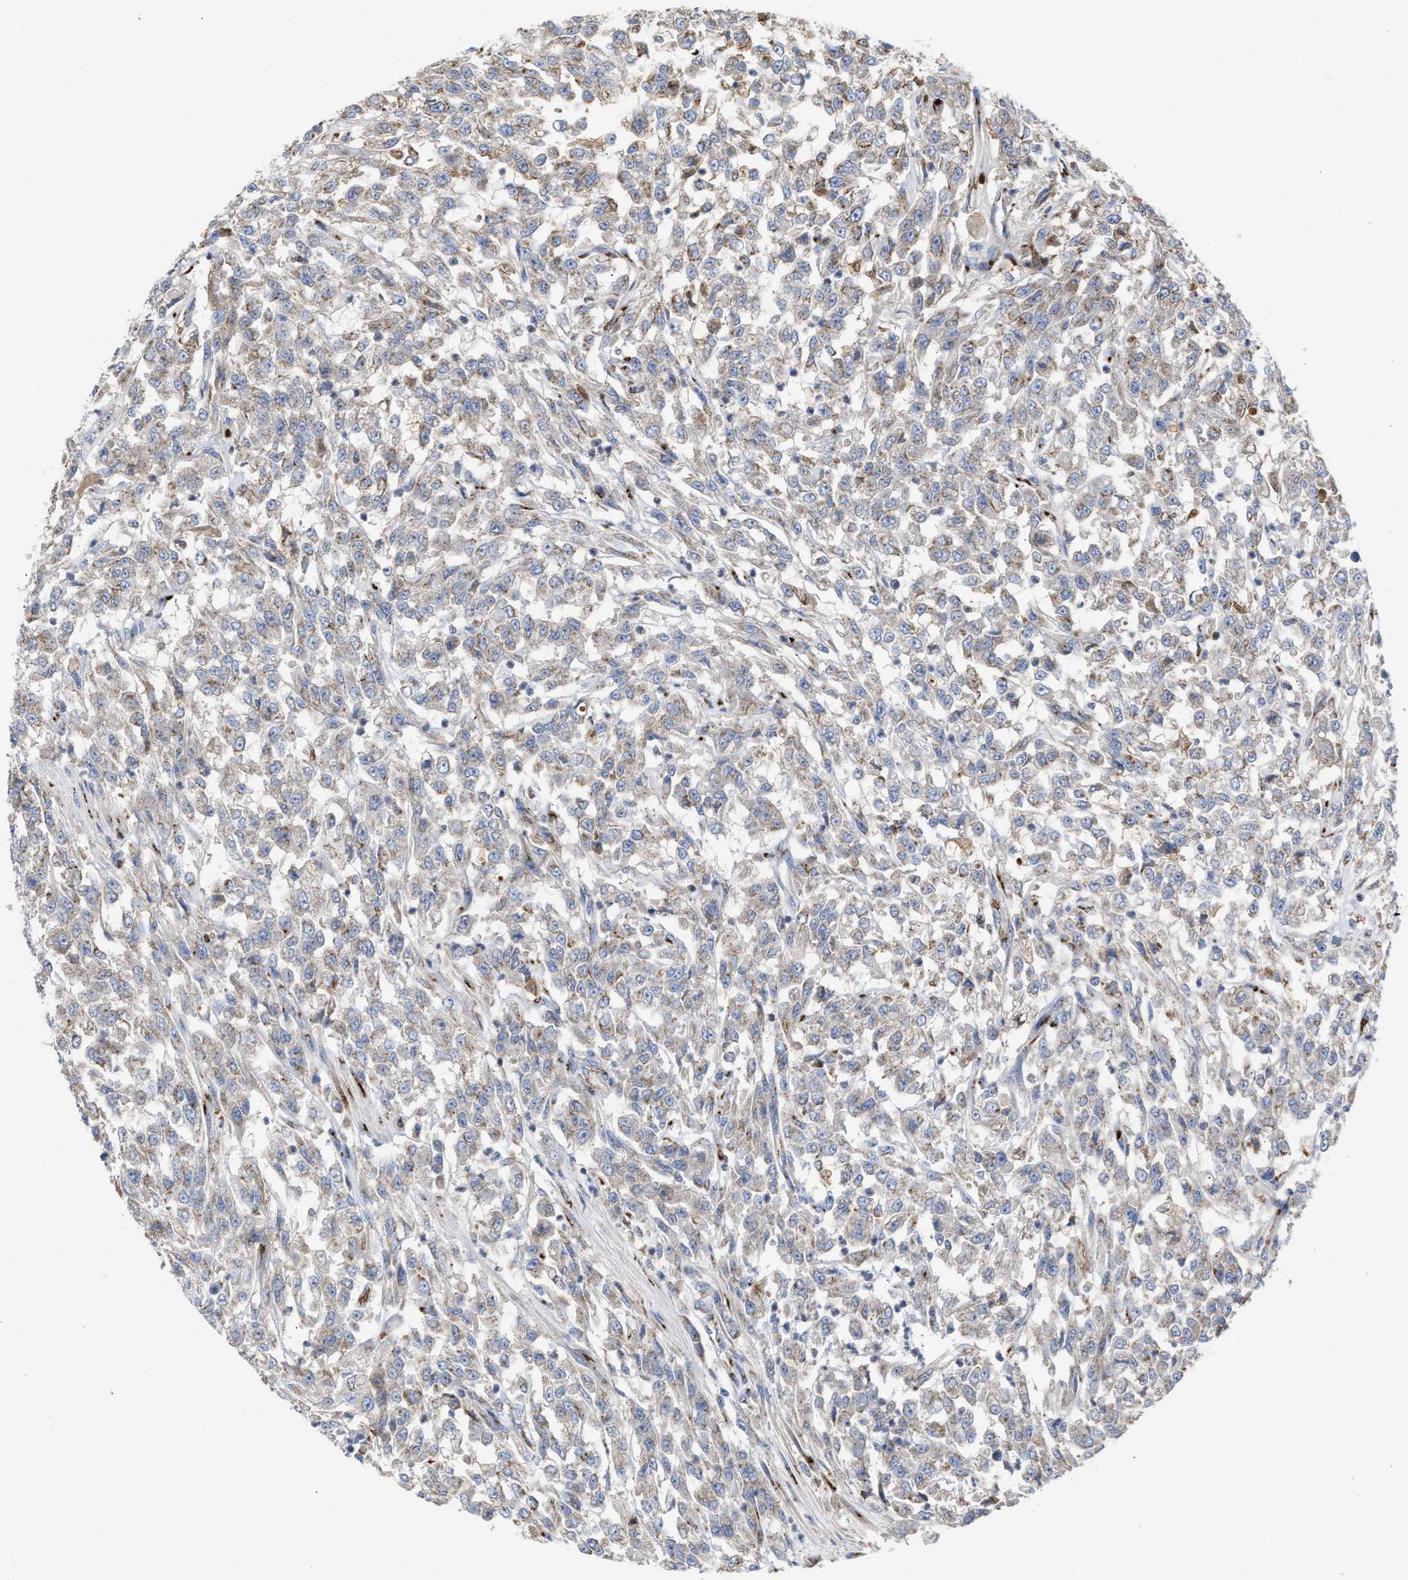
{"staining": {"intensity": "weak", "quantity": "25%-75%", "location": "cytoplasmic/membranous"}, "tissue": "urothelial cancer", "cell_type": "Tumor cells", "image_type": "cancer", "snomed": [{"axis": "morphology", "description": "Urothelial carcinoma, High grade"}, {"axis": "topography", "description": "Urinary bladder"}], "caption": "A brown stain highlights weak cytoplasmic/membranous positivity of a protein in human urothelial cancer tumor cells.", "gene": "CCL2", "patient": {"sex": "male", "age": 46}}